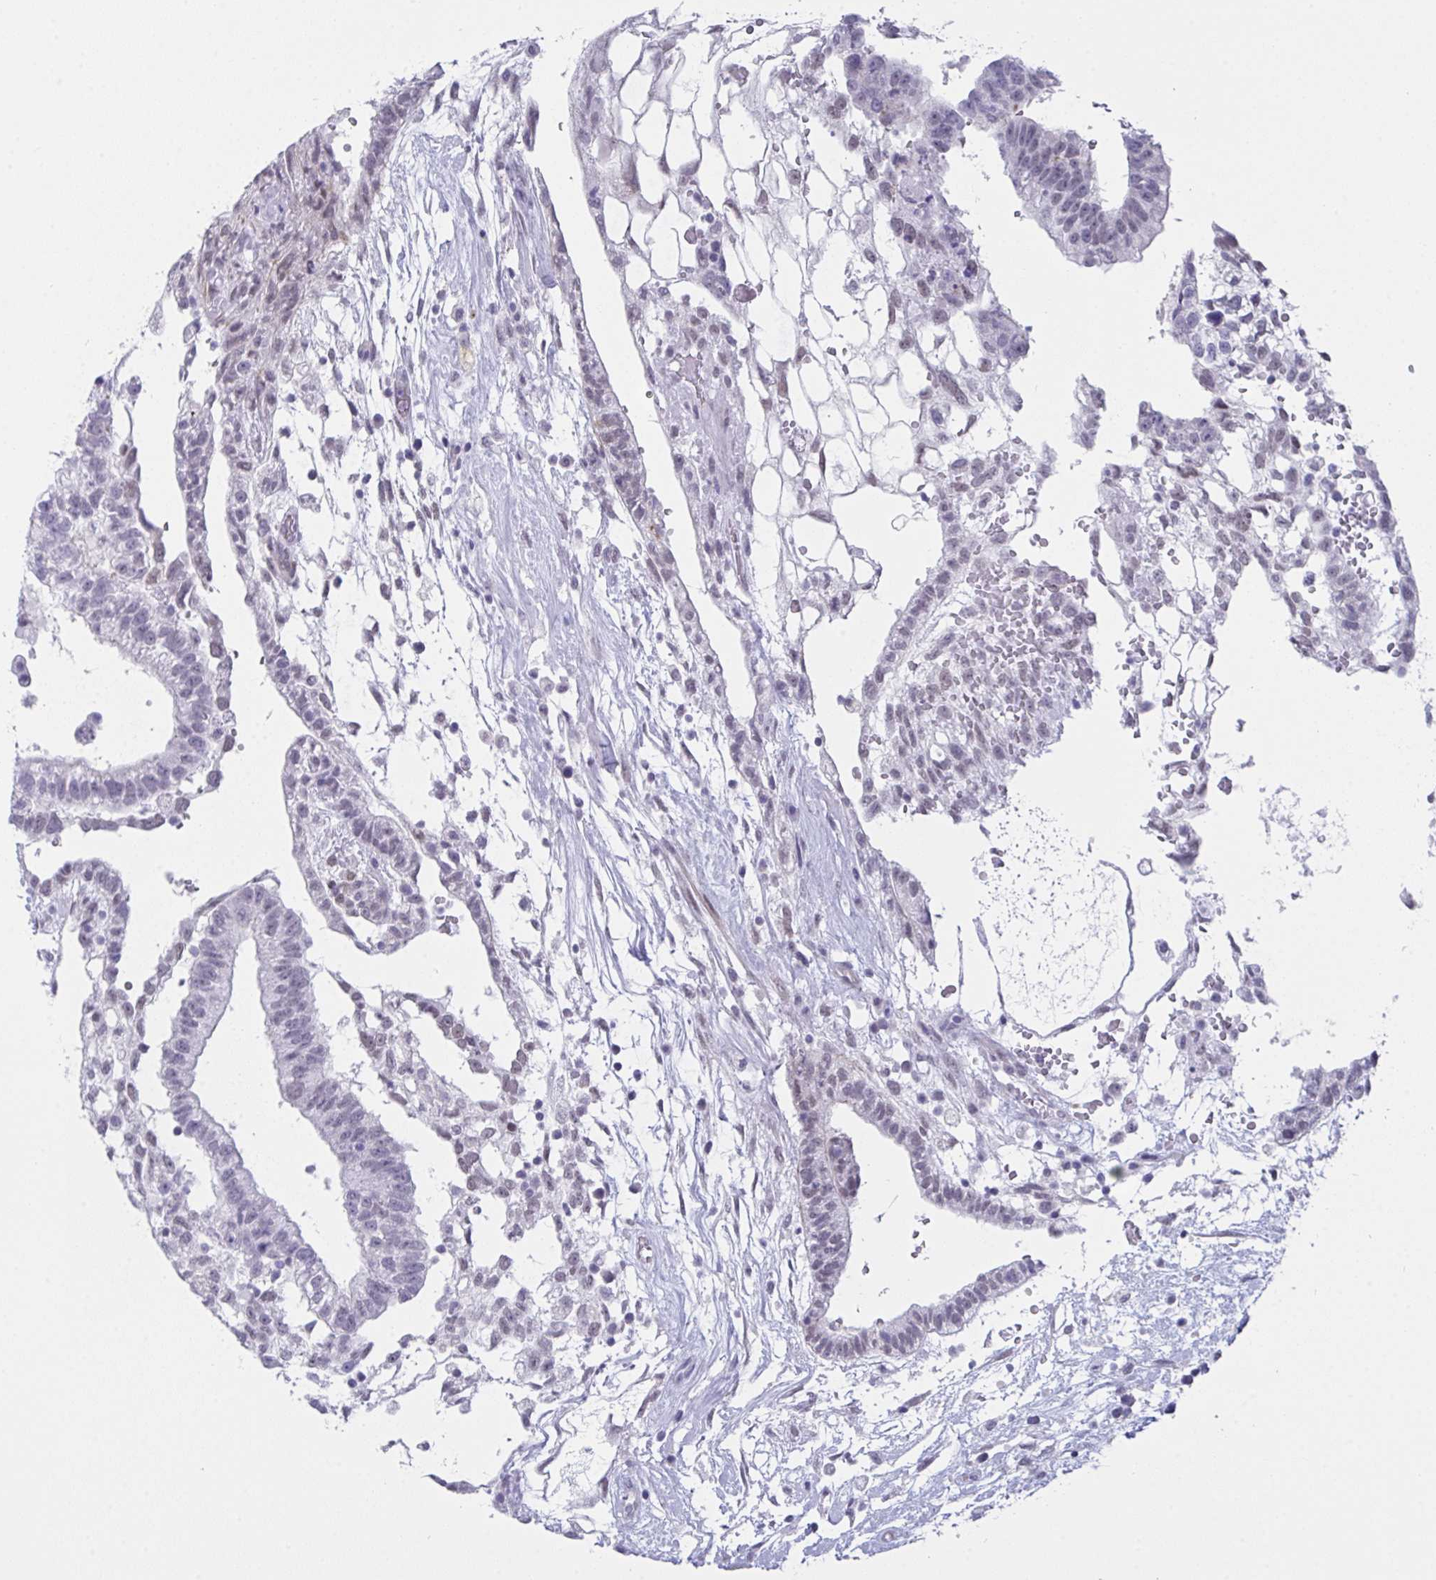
{"staining": {"intensity": "negative", "quantity": "none", "location": "none"}, "tissue": "testis cancer", "cell_type": "Tumor cells", "image_type": "cancer", "snomed": [{"axis": "morphology", "description": "Carcinoma, Embryonal, NOS"}, {"axis": "topography", "description": "Testis"}], "caption": "Photomicrograph shows no protein expression in tumor cells of testis embryonal carcinoma tissue.", "gene": "FBXL22", "patient": {"sex": "male", "age": 32}}